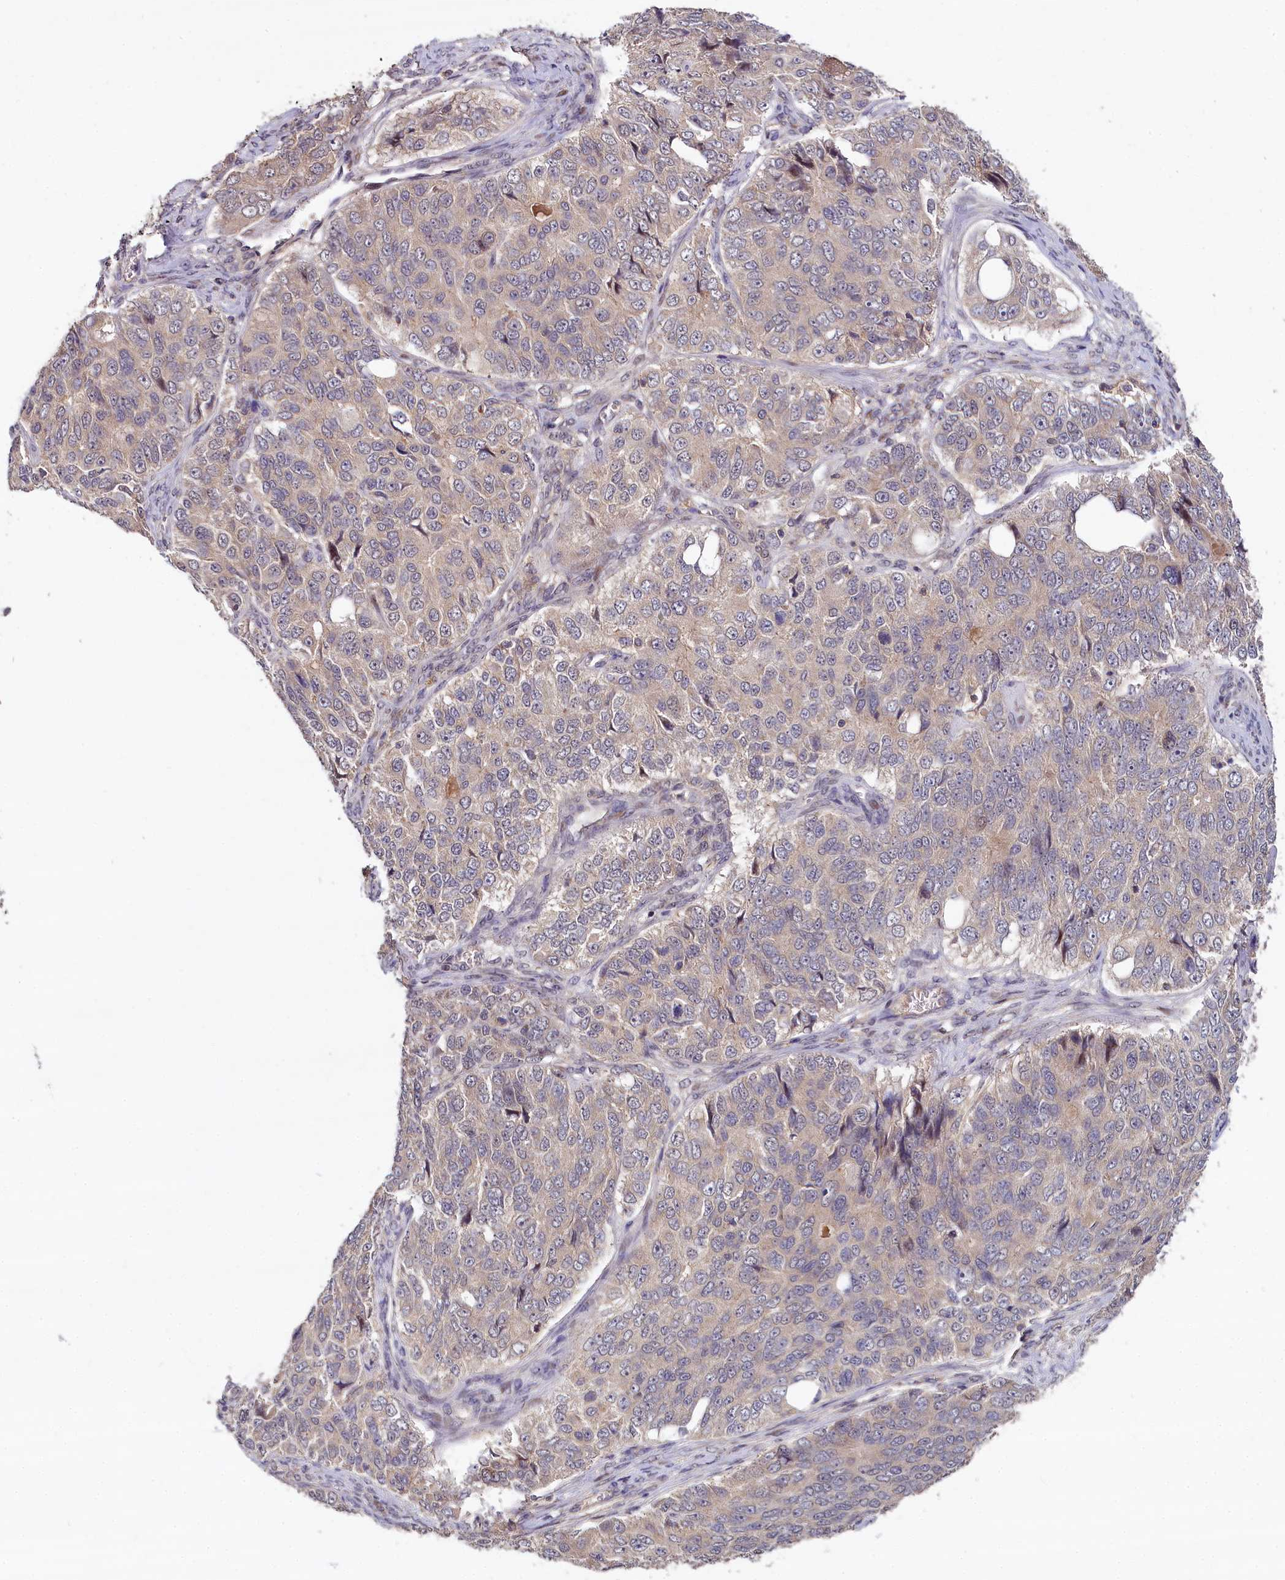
{"staining": {"intensity": "weak", "quantity": "25%-75%", "location": "cytoplasmic/membranous"}, "tissue": "ovarian cancer", "cell_type": "Tumor cells", "image_type": "cancer", "snomed": [{"axis": "morphology", "description": "Carcinoma, endometroid"}, {"axis": "topography", "description": "Ovary"}], "caption": "Human endometroid carcinoma (ovarian) stained with a protein marker reveals weak staining in tumor cells.", "gene": "TMEM39A", "patient": {"sex": "female", "age": 51}}